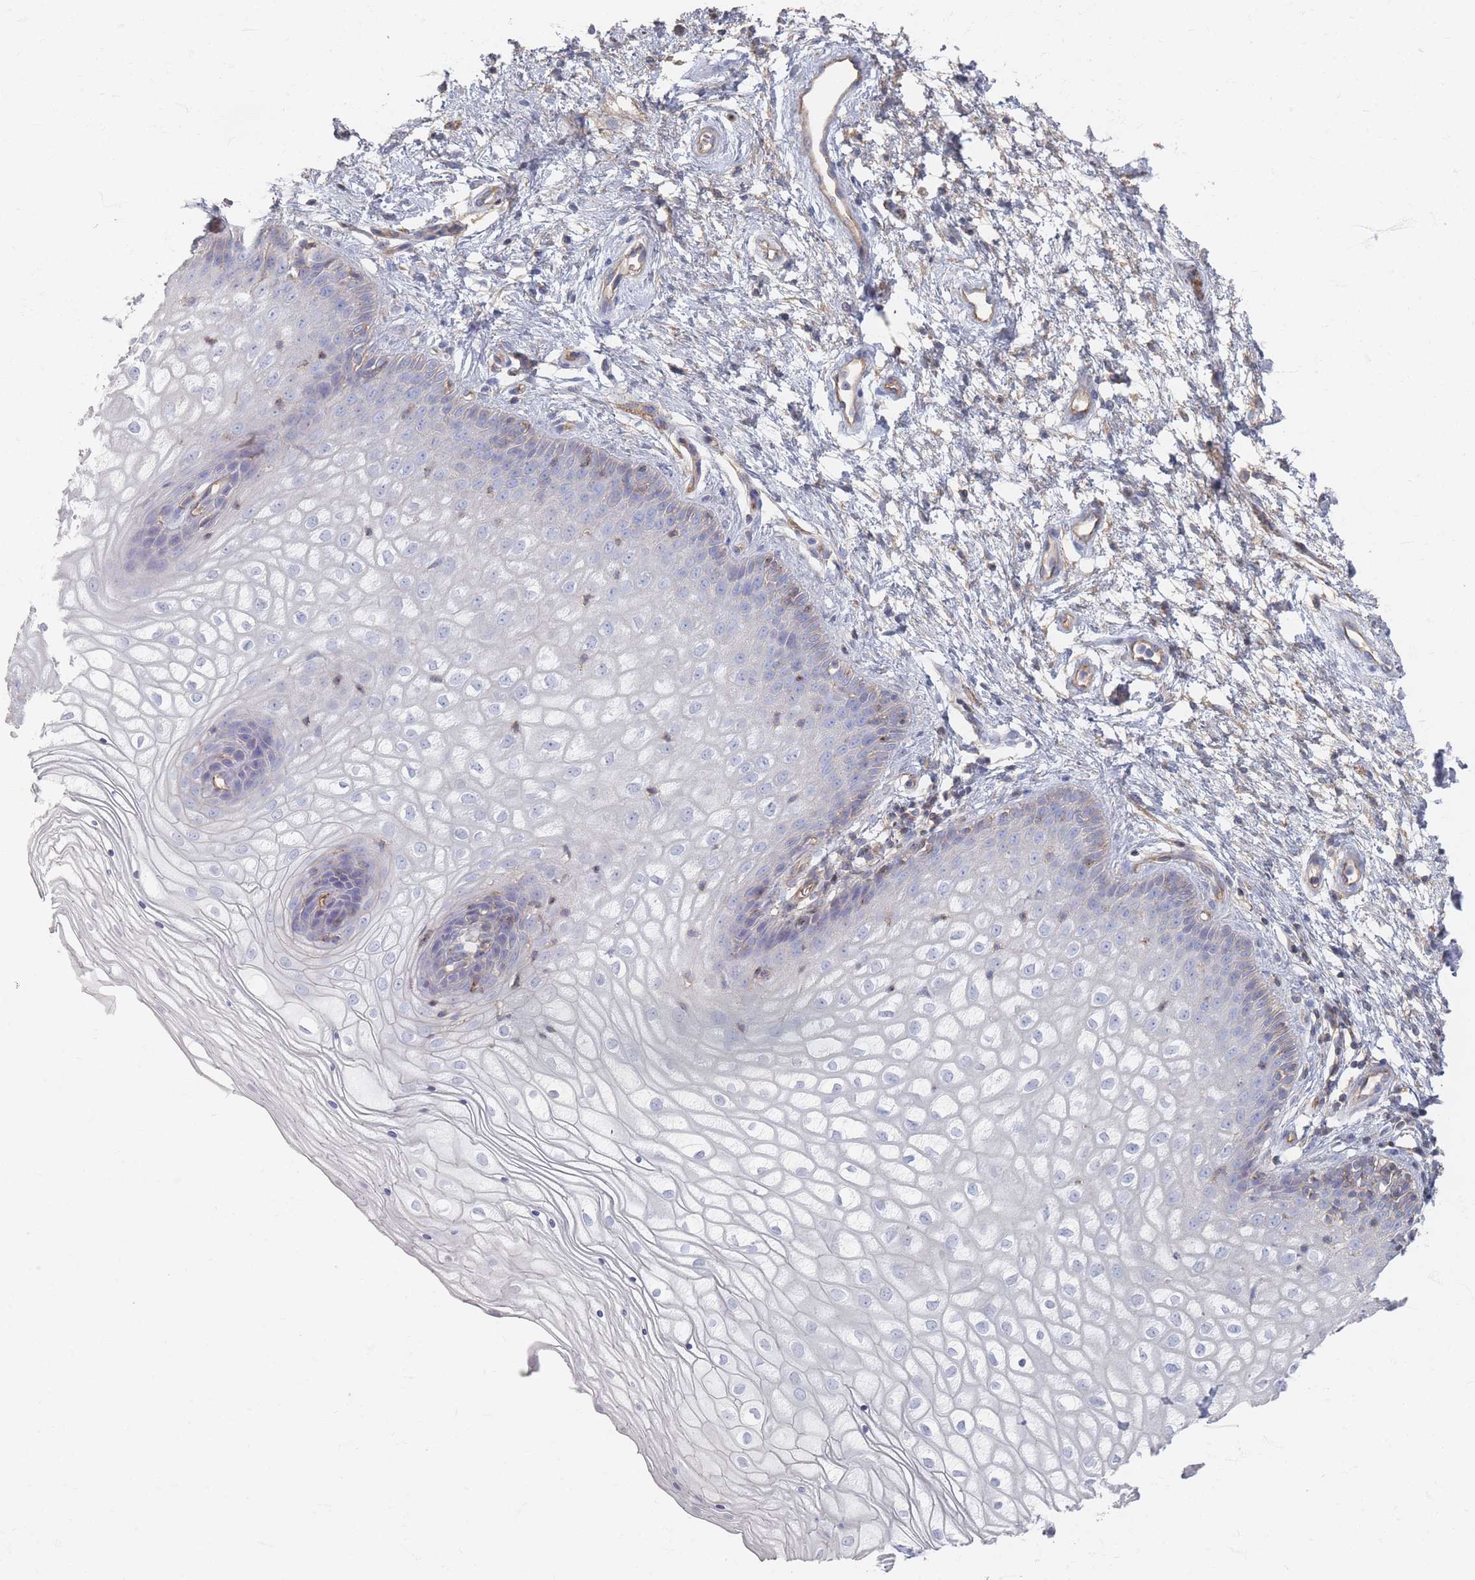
{"staining": {"intensity": "negative", "quantity": "none", "location": "none"}, "tissue": "vagina", "cell_type": "Squamous epithelial cells", "image_type": "normal", "snomed": [{"axis": "morphology", "description": "Normal tissue, NOS"}, {"axis": "topography", "description": "Vagina"}], "caption": "There is no significant positivity in squamous epithelial cells of vagina. The staining was performed using DAB (3,3'-diaminobenzidine) to visualize the protein expression in brown, while the nuclei were stained in blue with hematoxylin (Magnification: 20x).", "gene": "GNB1", "patient": {"sex": "female", "age": 34}}